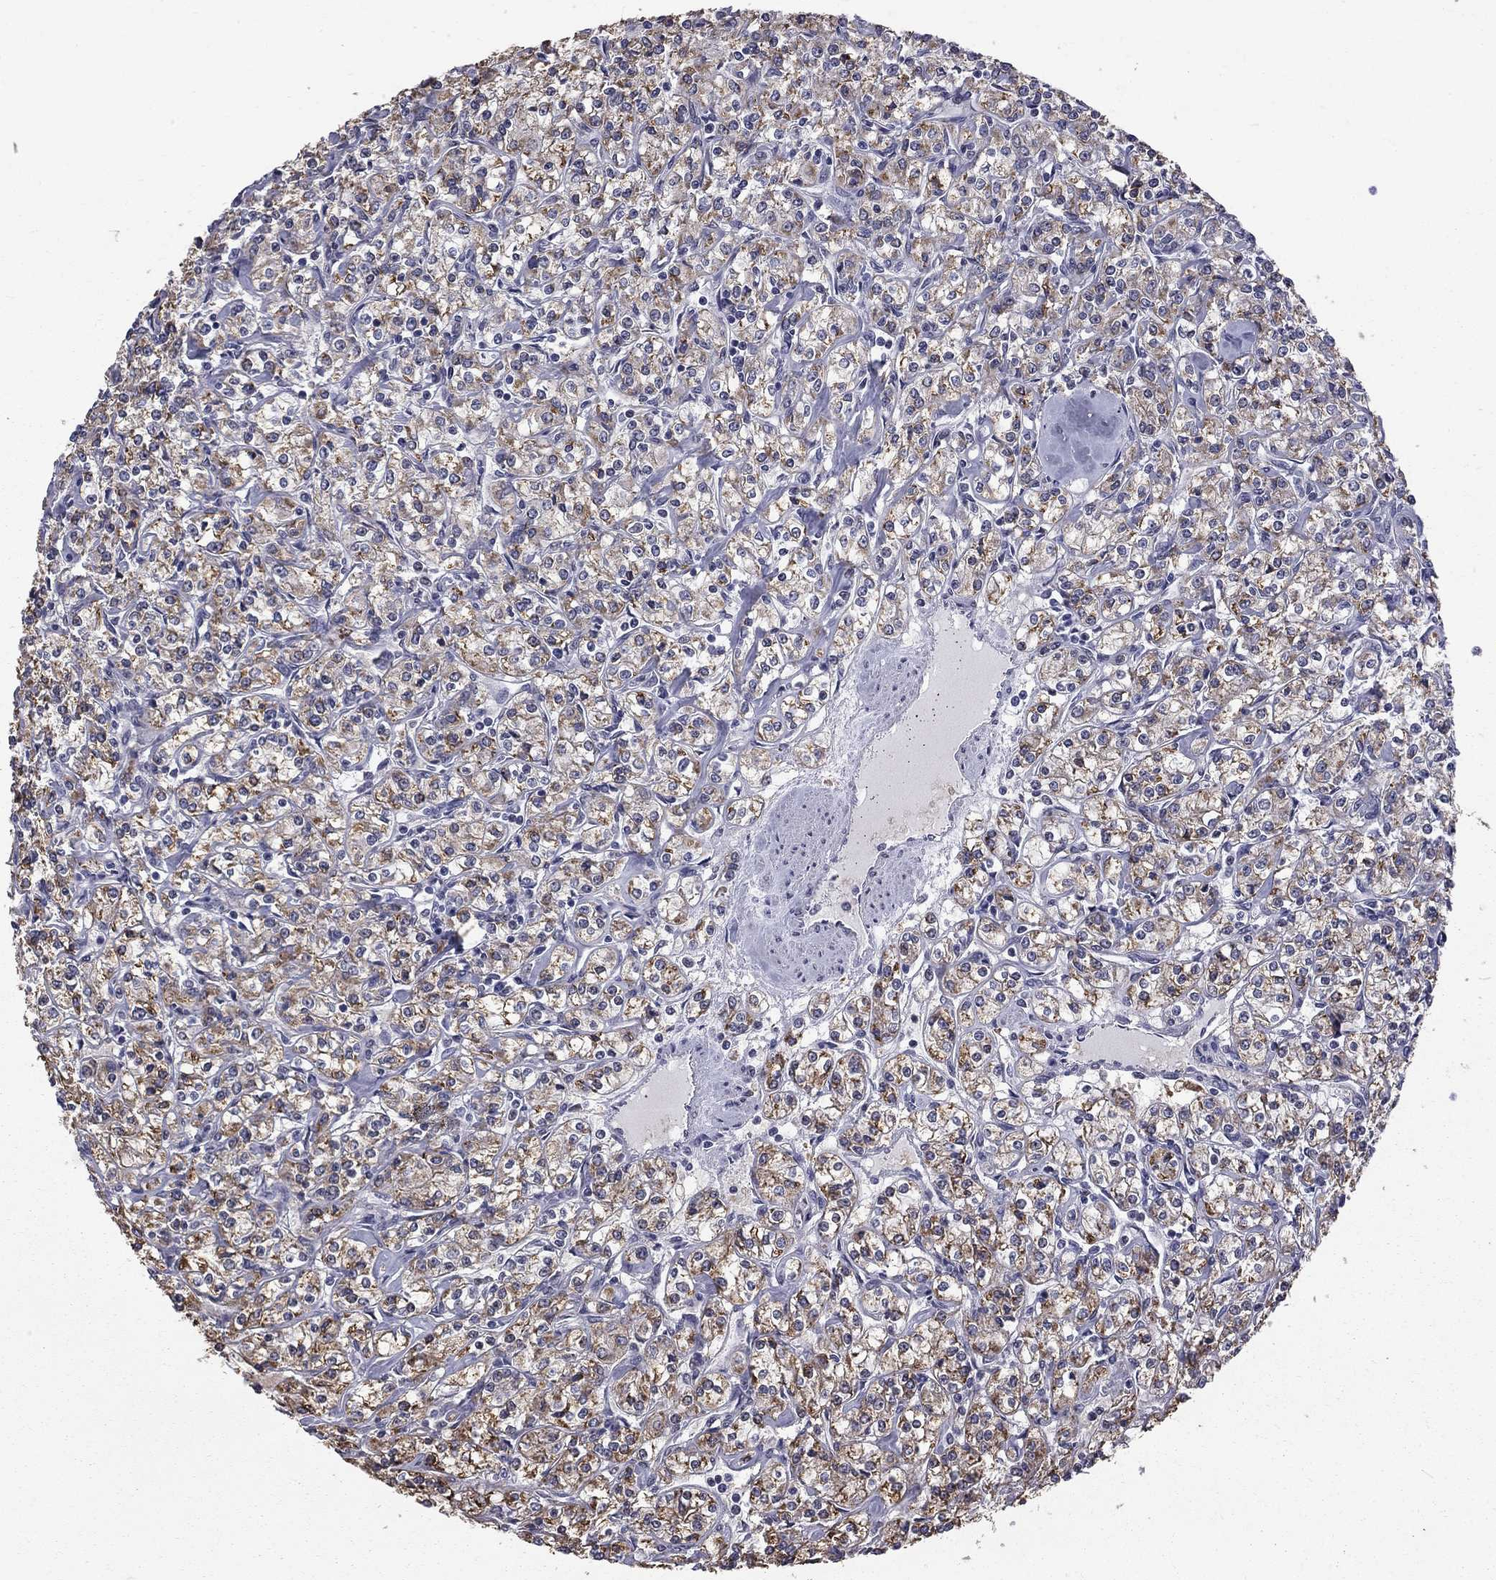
{"staining": {"intensity": "moderate", "quantity": "<25%", "location": "cytoplasmic/membranous"}, "tissue": "renal cancer", "cell_type": "Tumor cells", "image_type": "cancer", "snomed": [{"axis": "morphology", "description": "Adenocarcinoma, NOS"}, {"axis": "topography", "description": "Kidney"}], "caption": "Renal cancer (adenocarcinoma) tissue shows moderate cytoplasmic/membranous expression in about <25% of tumor cells", "gene": "HSPB2", "patient": {"sex": "male", "age": 77}}